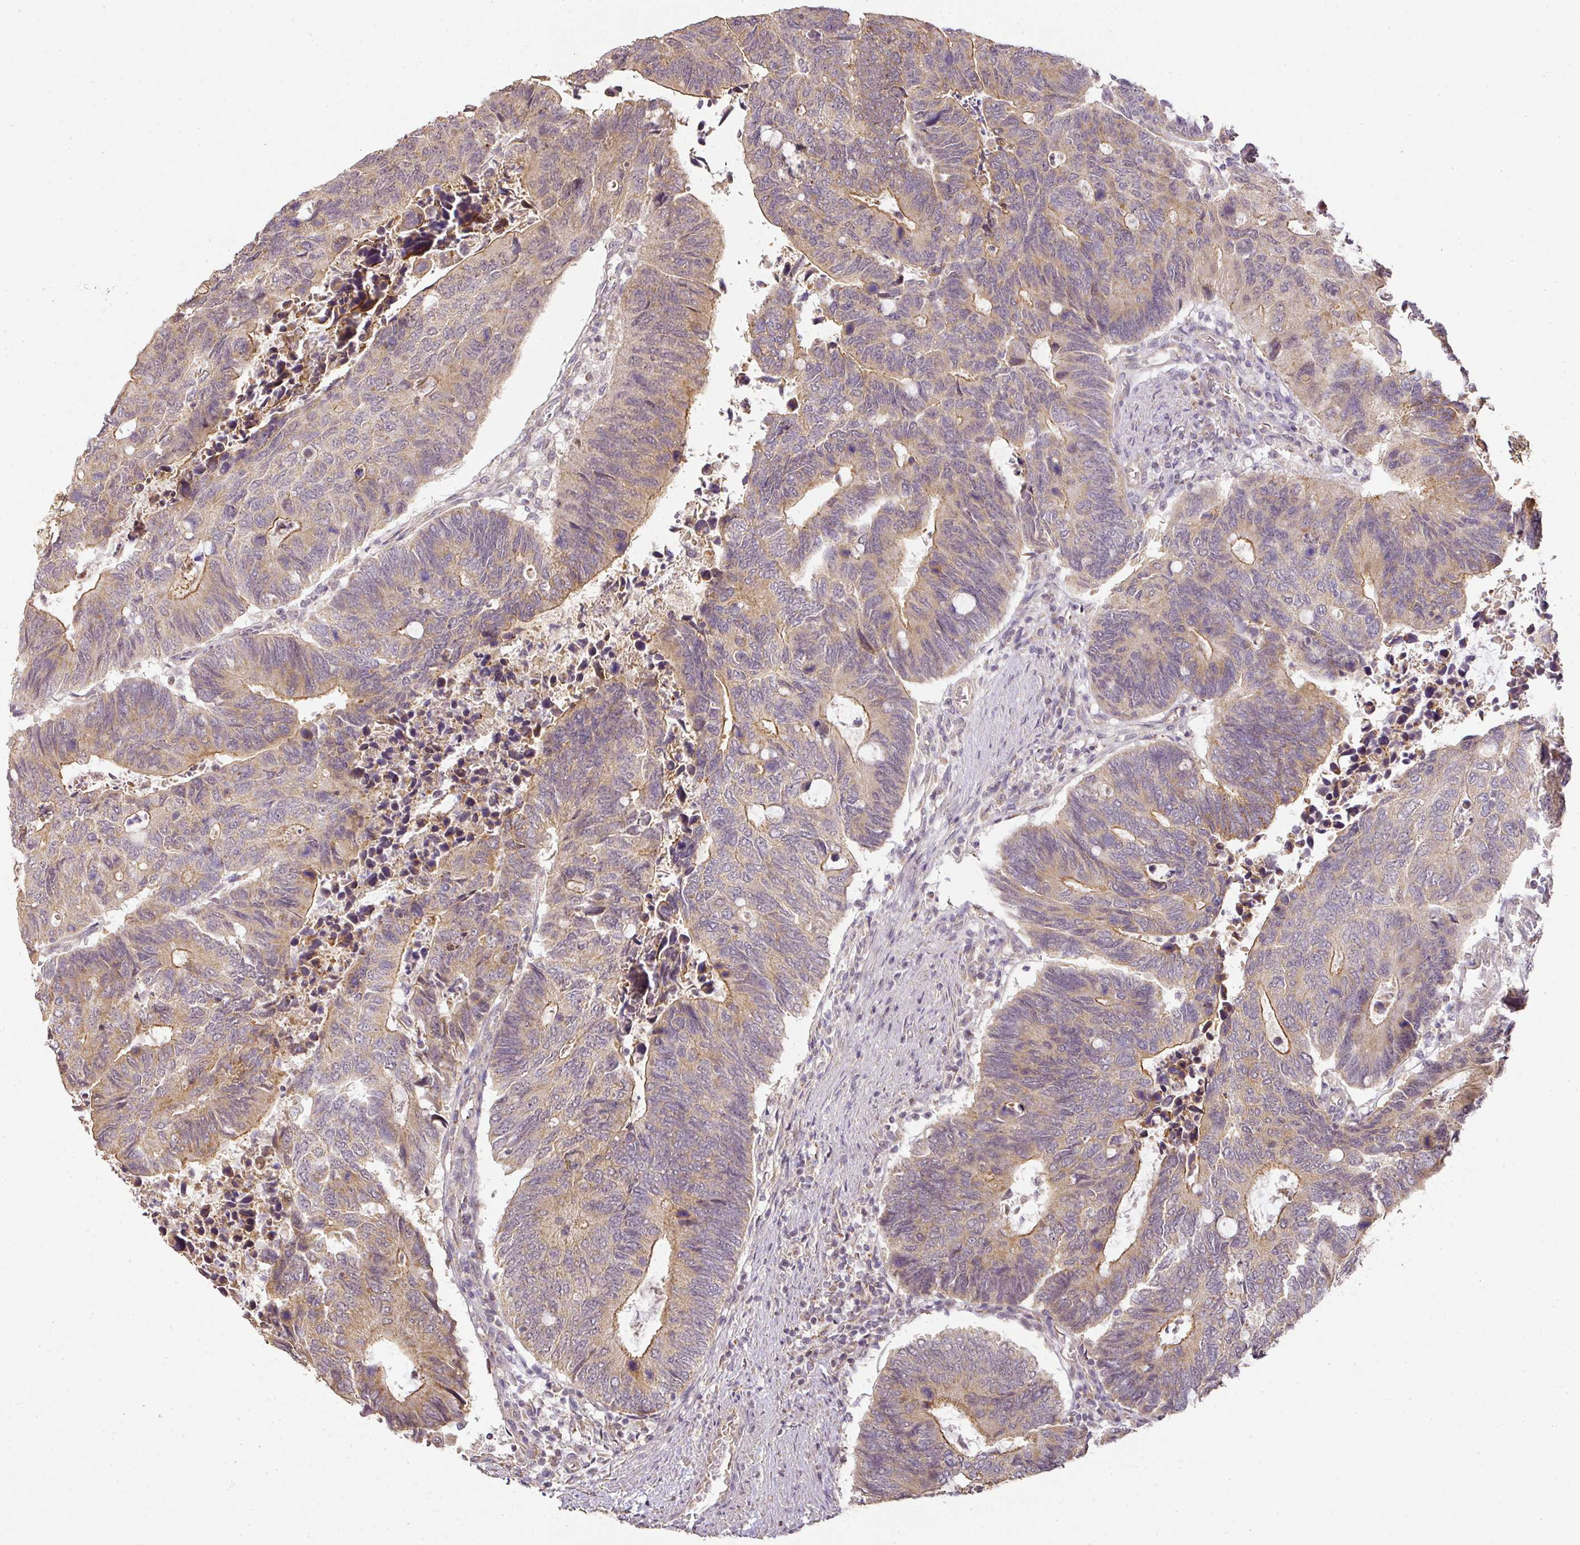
{"staining": {"intensity": "moderate", "quantity": ">75%", "location": "cytoplasmic/membranous"}, "tissue": "colorectal cancer", "cell_type": "Tumor cells", "image_type": "cancer", "snomed": [{"axis": "morphology", "description": "Adenocarcinoma, NOS"}, {"axis": "topography", "description": "Colon"}], "caption": "Brown immunohistochemical staining in colorectal cancer (adenocarcinoma) exhibits moderate cytoplasmic/membranous staining in approximately >75% of tumor cells. (DAB = brown stain, brightfield microscopy at high magnification).", "gene": "MYOM2", "patient": {"sex": "male", "age": 87}}